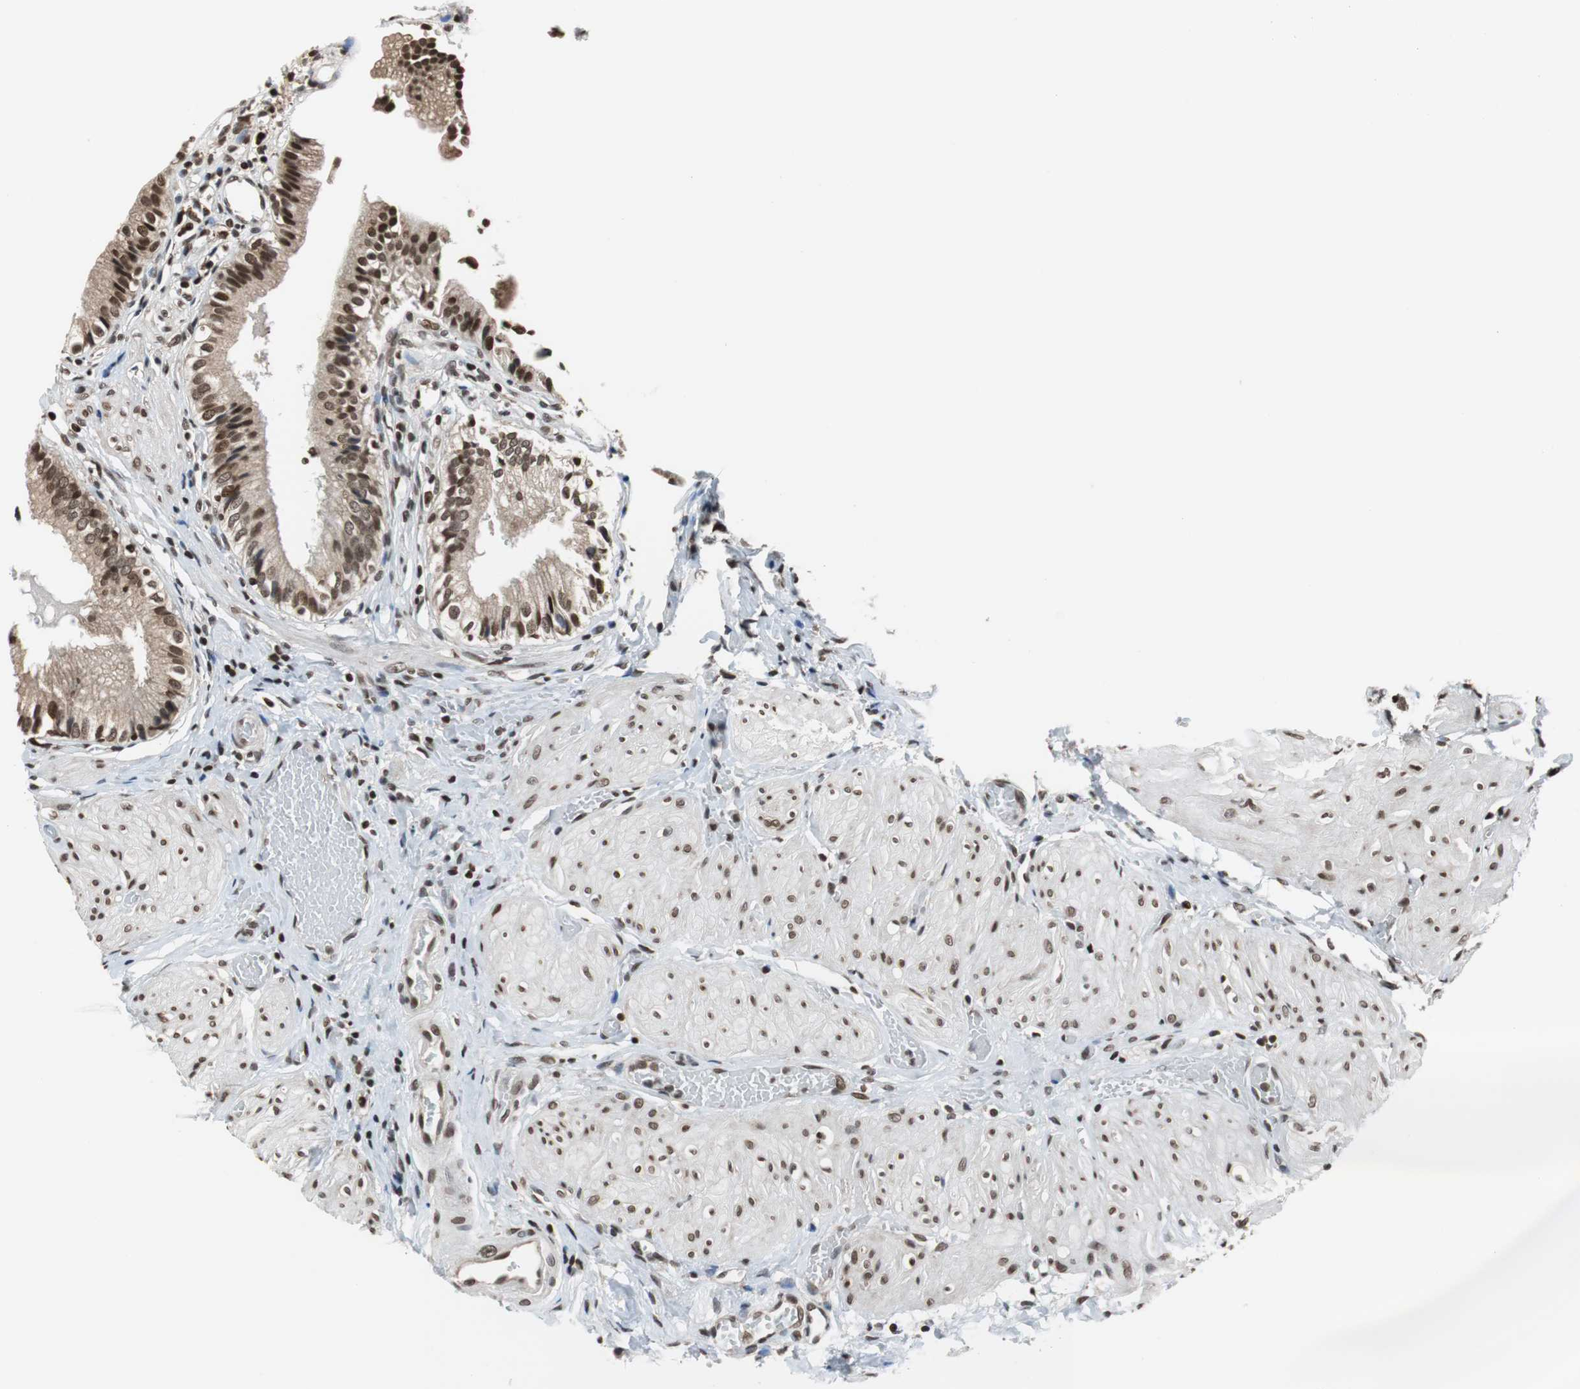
{"staining": {"intensity": "strong", "quantity": ">75%", "location": "cytoplasmic/membranous,nuclear"}, "tissue": "gallbladder", "cell_type": "Glandular cells", "image_type": "normal", "snomed": [{"axis": "morphology", "description": "Normal tissue, NOS"}, {"axis": "topography", "description": "Gallbladder"}], "caption": "Protein expression analysis of benign human gallbladder reveals strong cytoplasmic/membranous,nuclear staining in about >75% of glandular cells. (IHC, brightfield microscopy, high magnification).", "gene": "REST", "patient": {"sex": "male", "age": 65}}